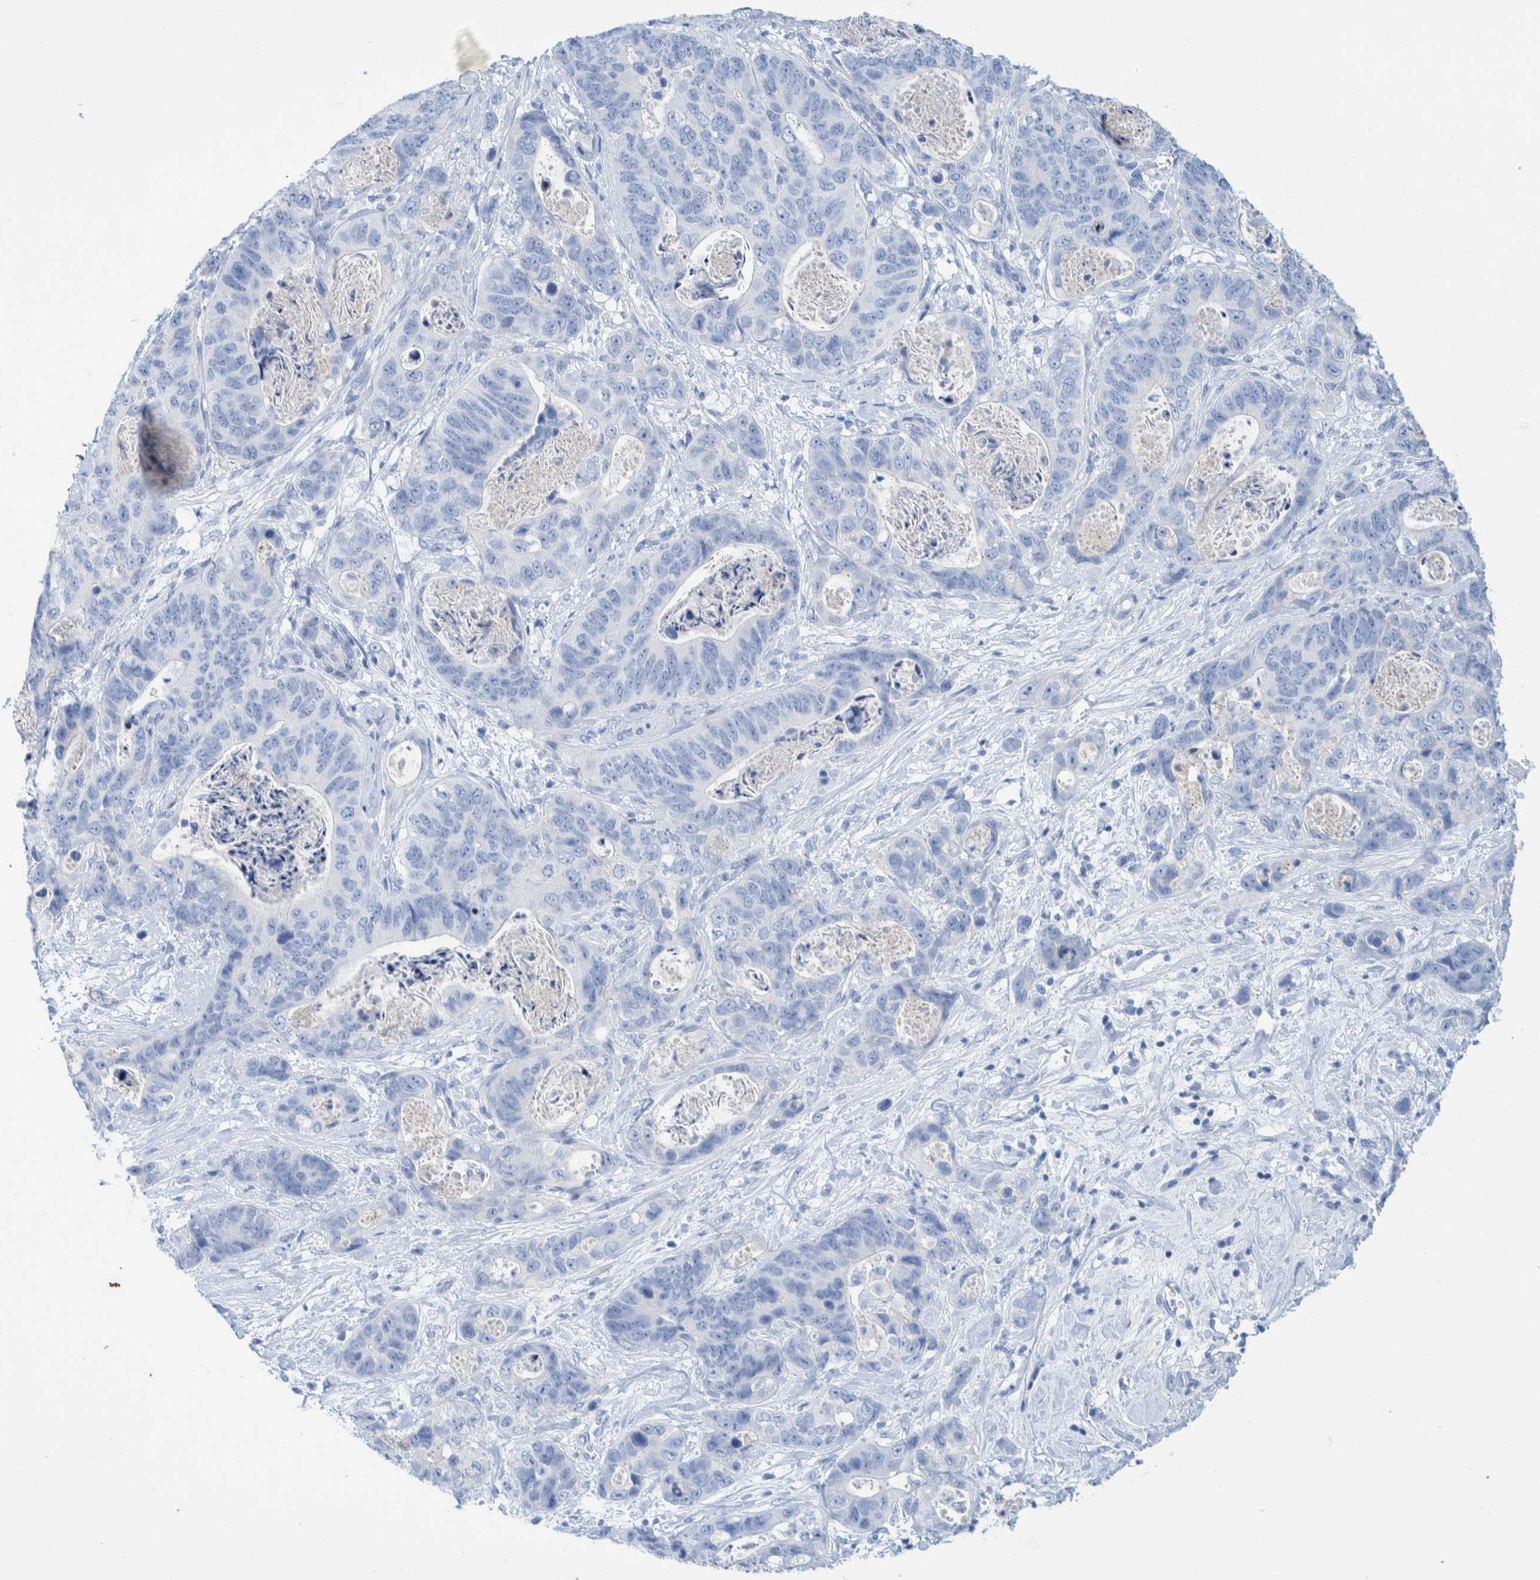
{"staining": {"intensity": "negative", "quantity": "none", "location": "none"}, "tissue": "stomach cancer", "cell_type": "Tumor cells", "image_type": "cancer", "snomed": [{"axis": "morphology", "description": "Normal tissue, NOS"}, {"axis": "morphology", "description": "Adenocarcinoma, NOS"}, {"axis": "topography", "description": "Stomach"}], "caption": "This is an immunohistochemistry histopathology image of stomach cancer (adenocarcinoma). There is no positivity in tumor cells.", "gene": "PERP", "patient": {"sex": "female", "age": 89}}